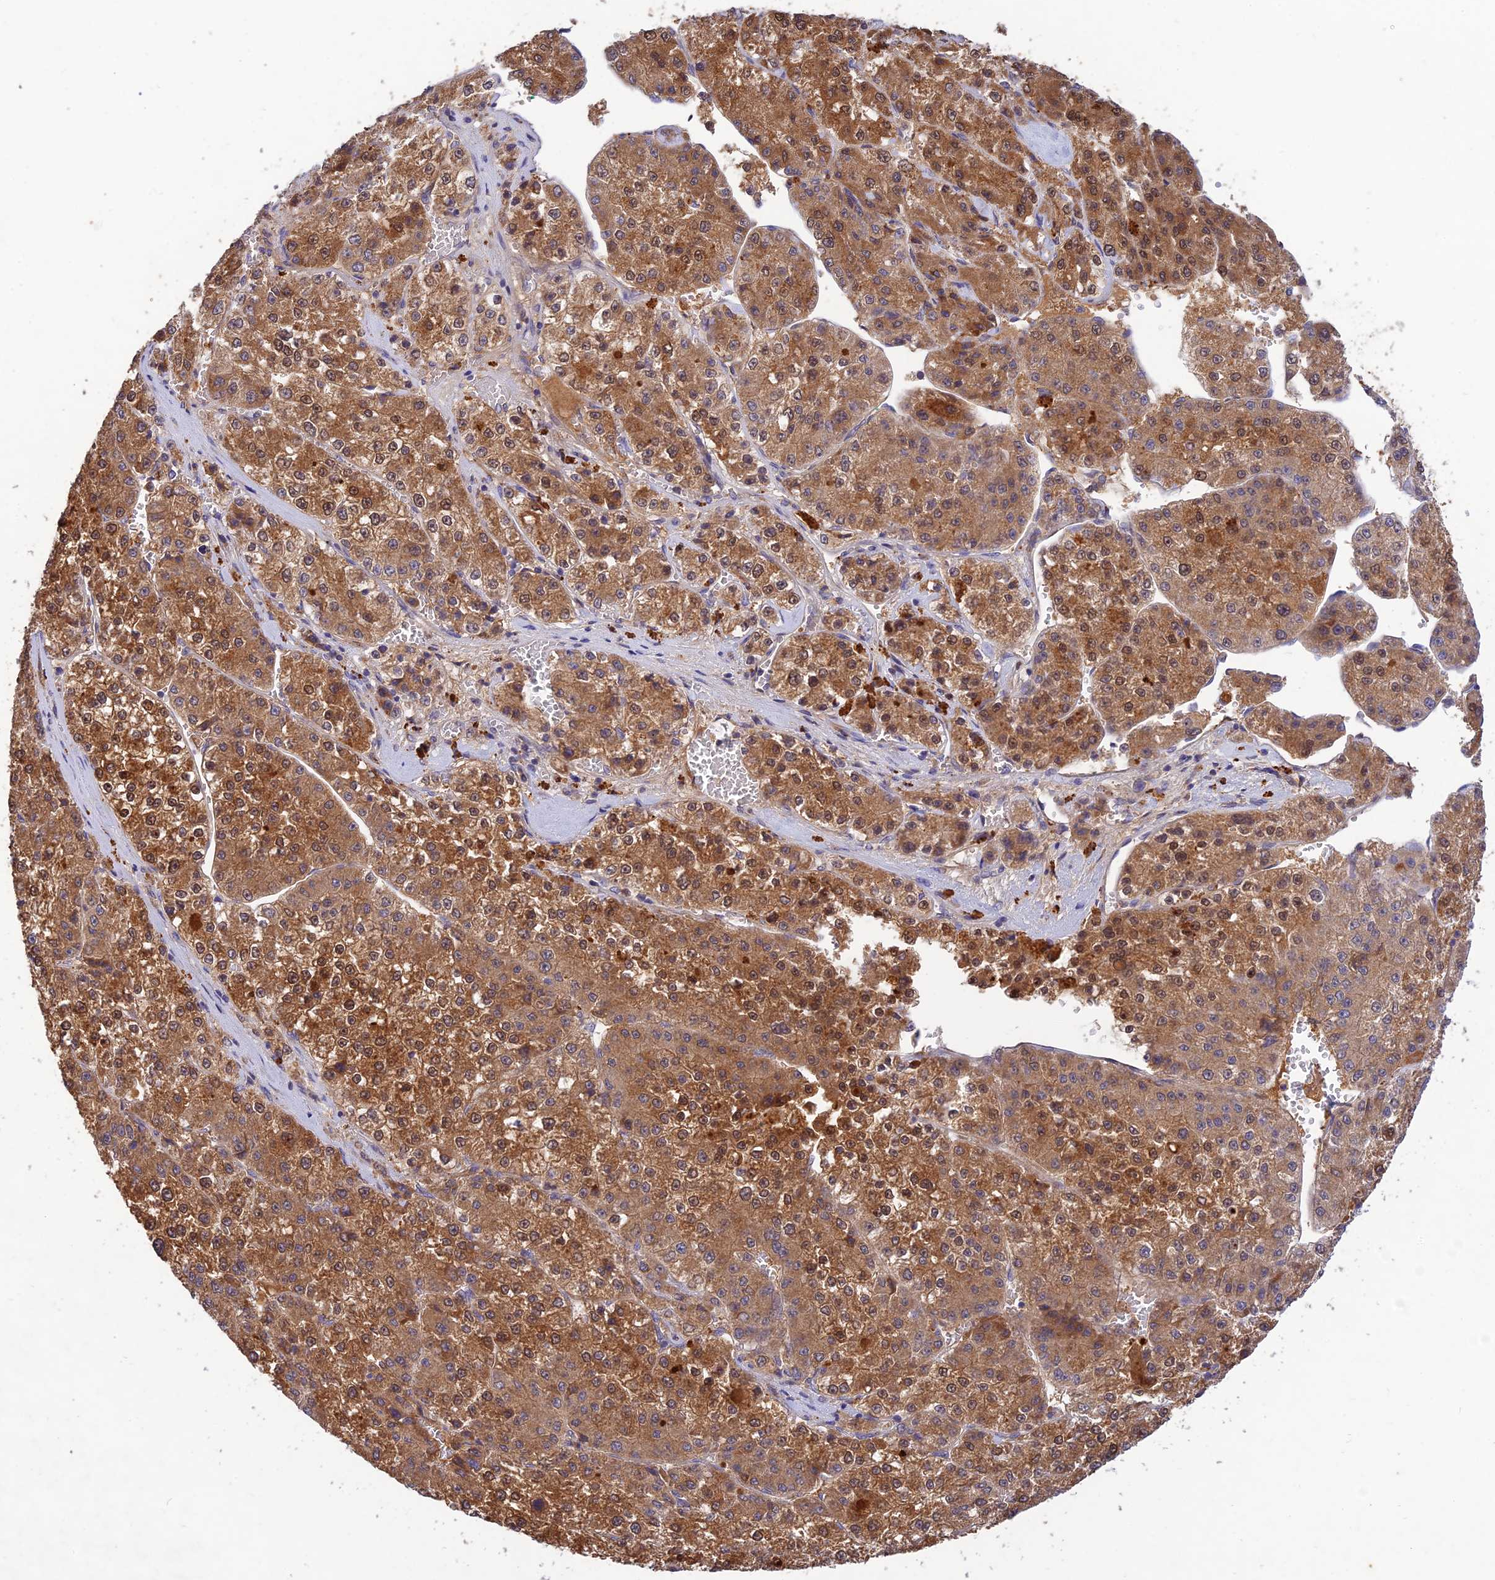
{"staining": {"intensity": "moderate", "quantity": ">75%", "location": "cytoplasmic/membranous"}, "tissue": "liver cancer", "cell_type": "Tumor cells", "image_type": "cancer", "snomed": [{"axis": "morphology", "description": "Carcinoma, Hepatocellular, NOS"}, {"axis": "topography", "description": "Liver"}], "caption": "The photomicrograph demonstrates immunohistochemical staining of liver cancer (hepatocellular carcinoma). There is moderate cytoplasmic/membranous positivity is identified in approximately >75% of tumor cells.", "gene": "ACSM5", "patient": {"sex": "female", "age": 73}}